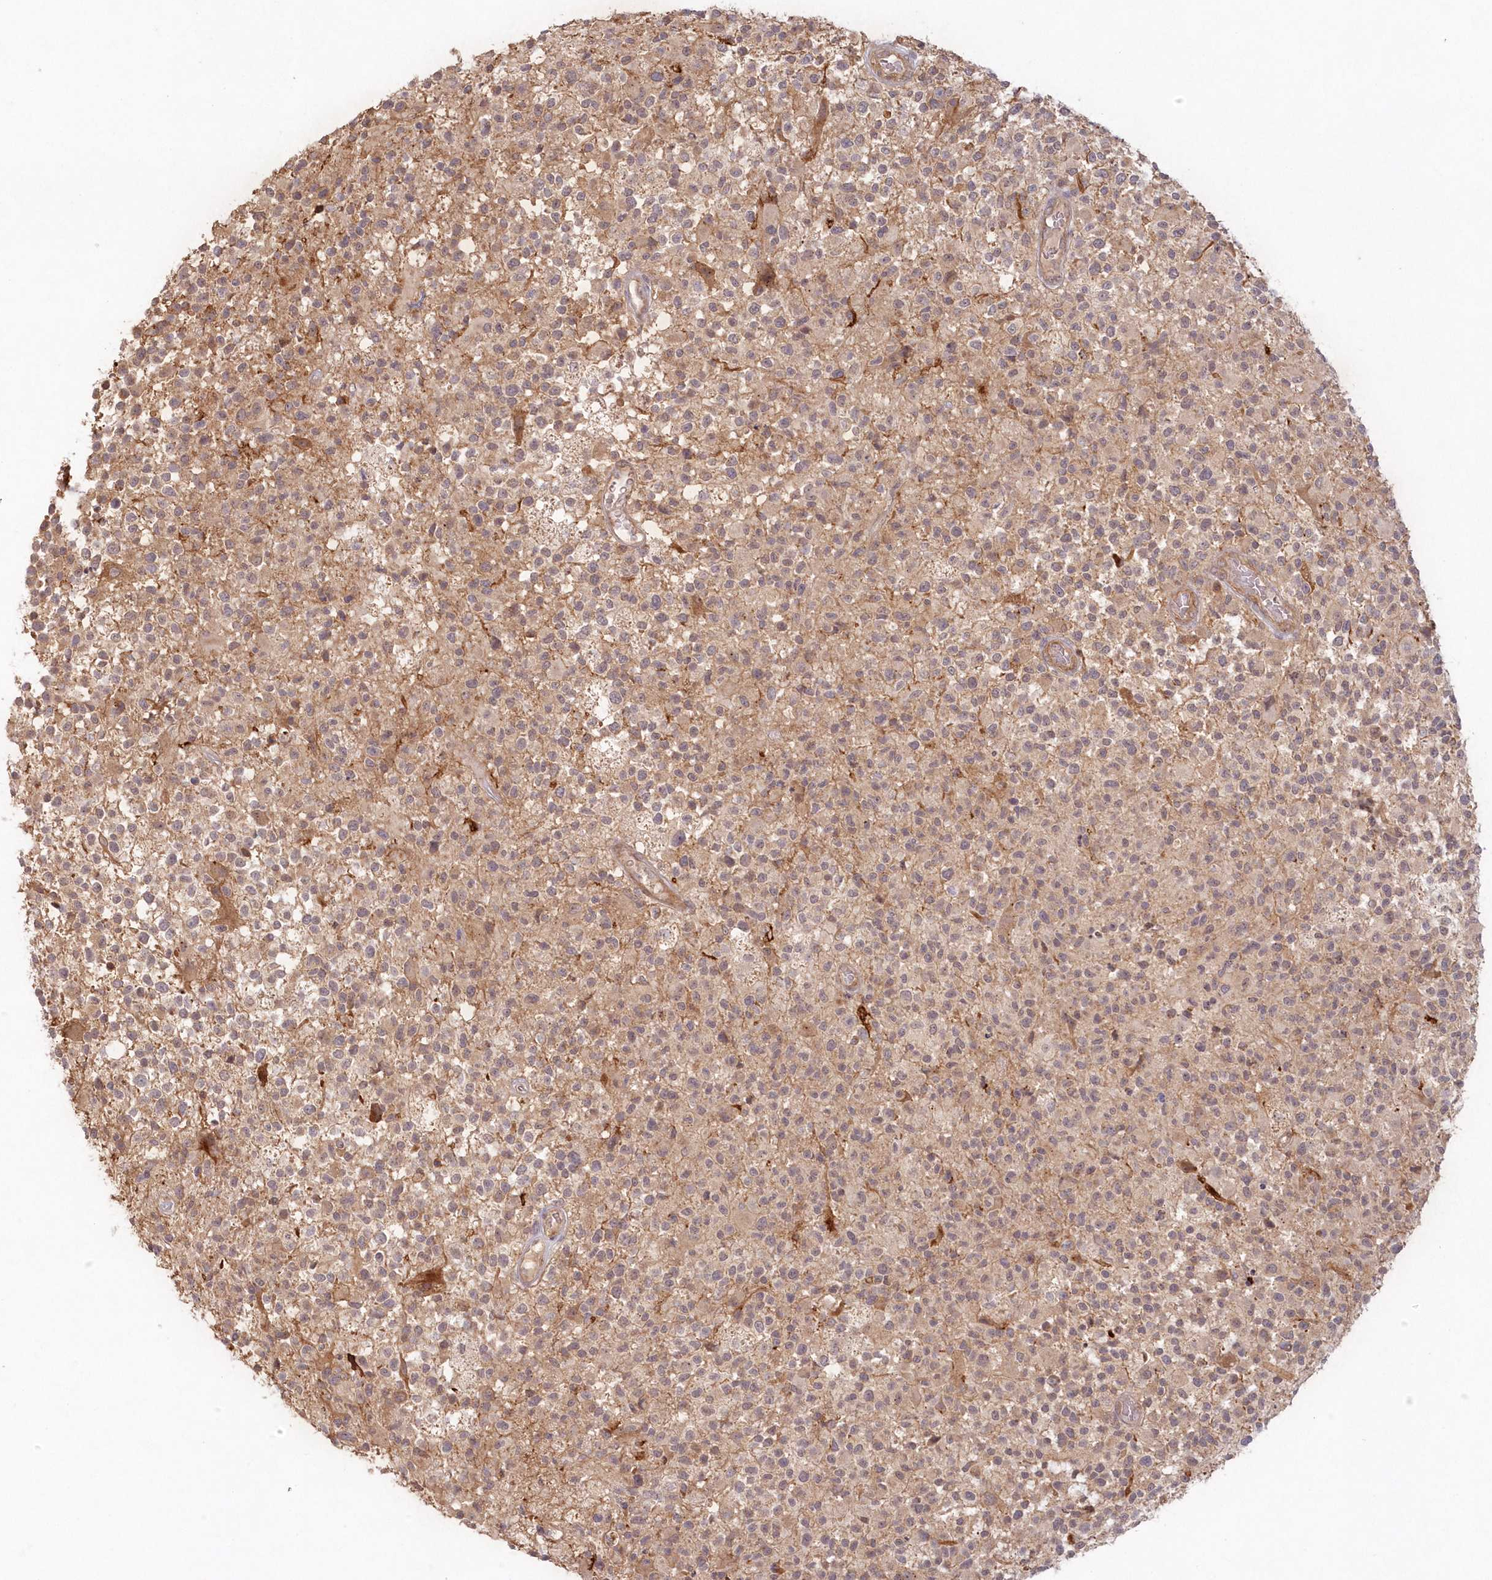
{"staining": {"intensity": "weak", "quantity": "25%-75%", "location": "cytoplasmic/membranous"}, "tissue": "glioma", "cell_type": "Tumor cells", "image_type": "cancer", "snomed": [{"axis": "morphology", "description": "Glioma, malignant, High grade"}, {"axis": "morphology", "description": "Glioblastoma, NOS"}, {"axis": "topography", "description": "Brain"}], "caption": "A brown stain labels weak cytoplasmic/membranous positivity of a protein in human glioblastoma tumor cells. (DAB IHC with brightfield microscopy, high magnification).", "gene": "TOGARAM2", "patient": {"sex": "male", "age": 60}}